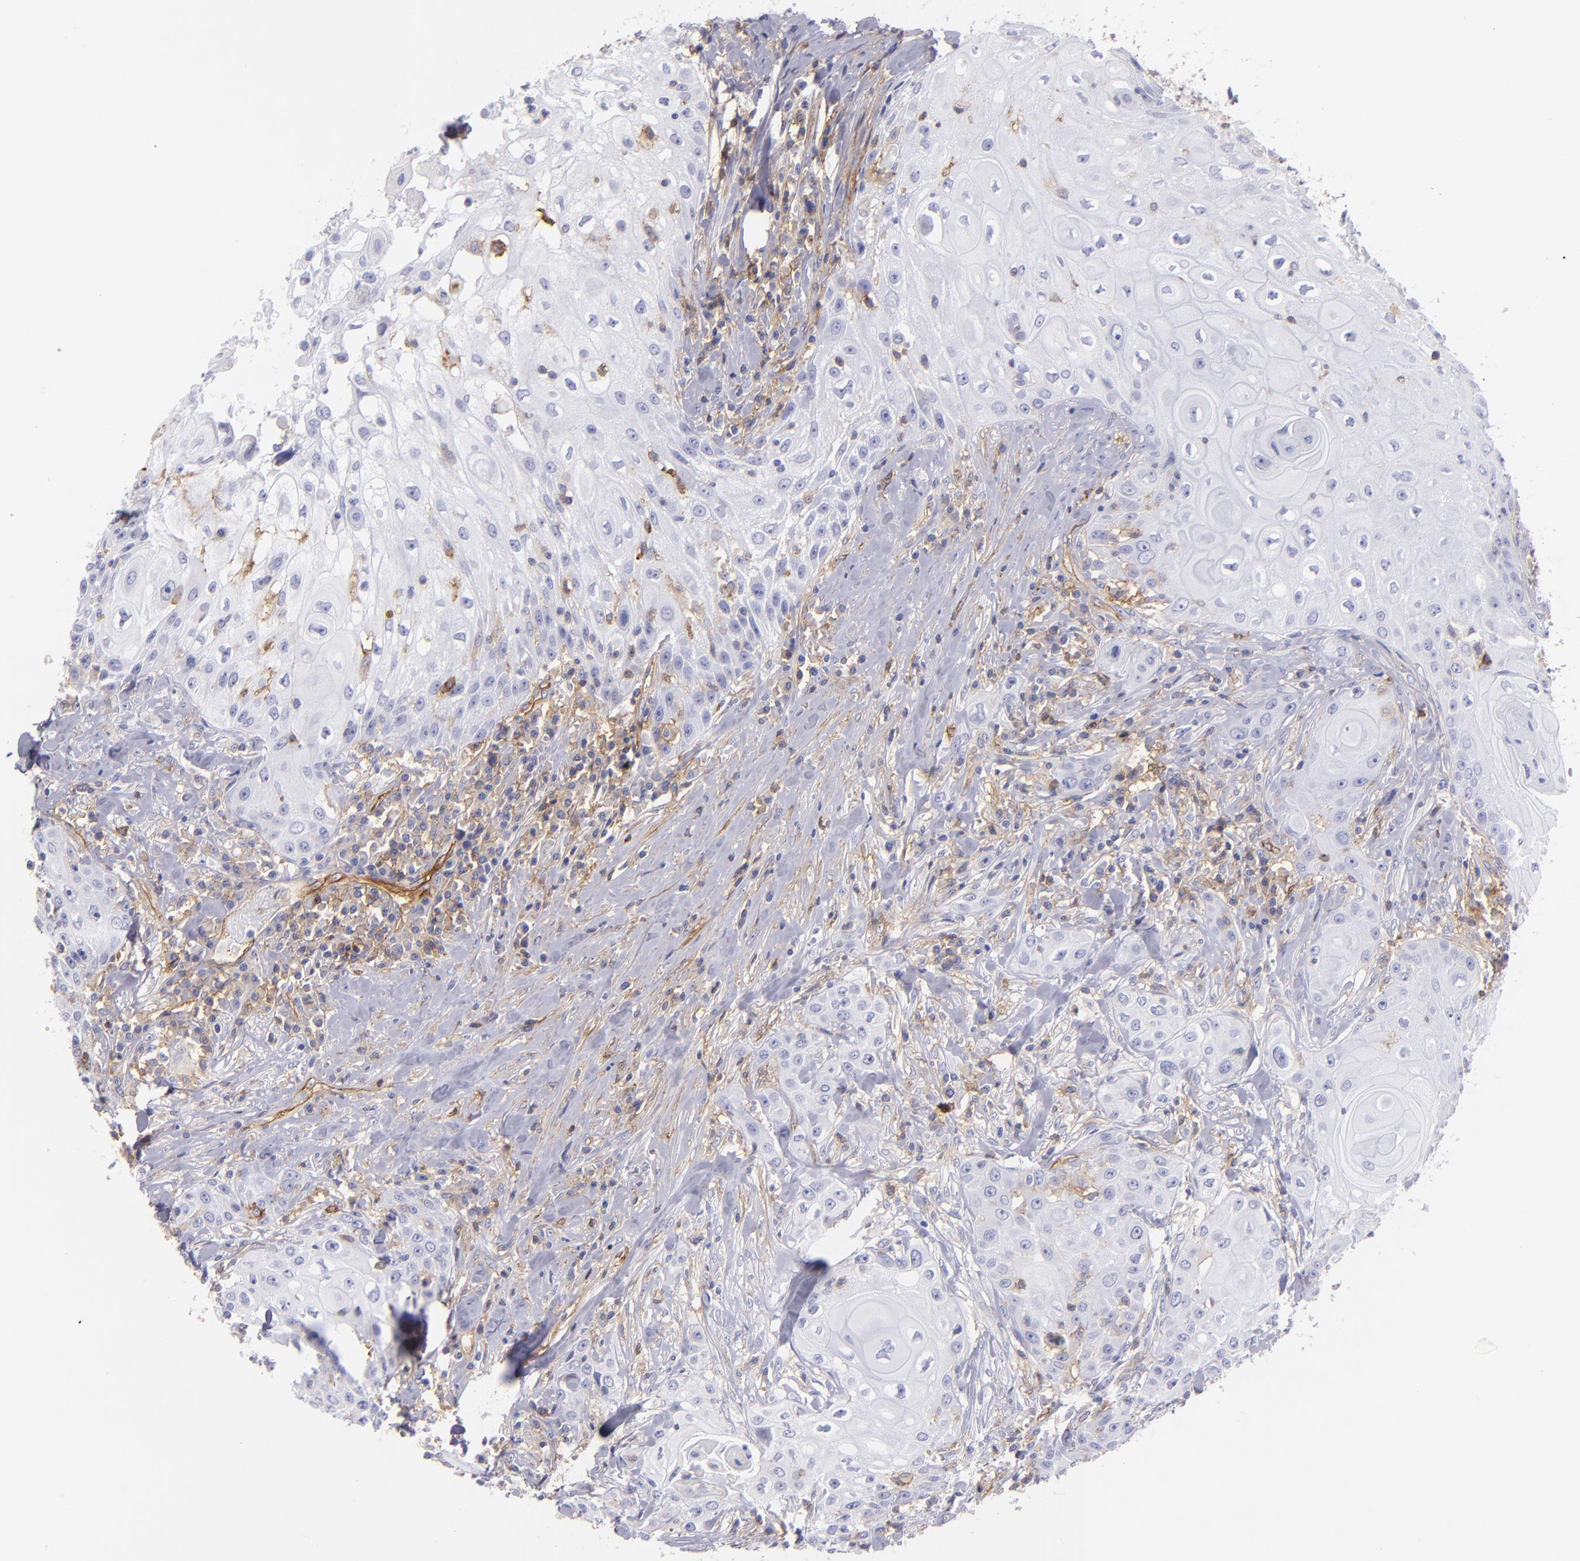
{"staining": {"intensity": "negative", "quantity": "none", "location": "none"}, "tissue": "head and neck cancer", "cell_type": "Tumor cells", "image_type": "cancer", "snomed": [{"axis": "morphology", "description": "Squamous cell carcinoma, NOS"}, {"axis": "topography", "description": "Oral tissue"}, {"axis": "topography", "description": "Head-Neck"}], "caption": "Micrograph shows no protein positivity in tumor cells of head and neck squamous cell carcinoma tissue.", "gene": "ENTPD1", "patient": {"sex": "female", "age": 82}}